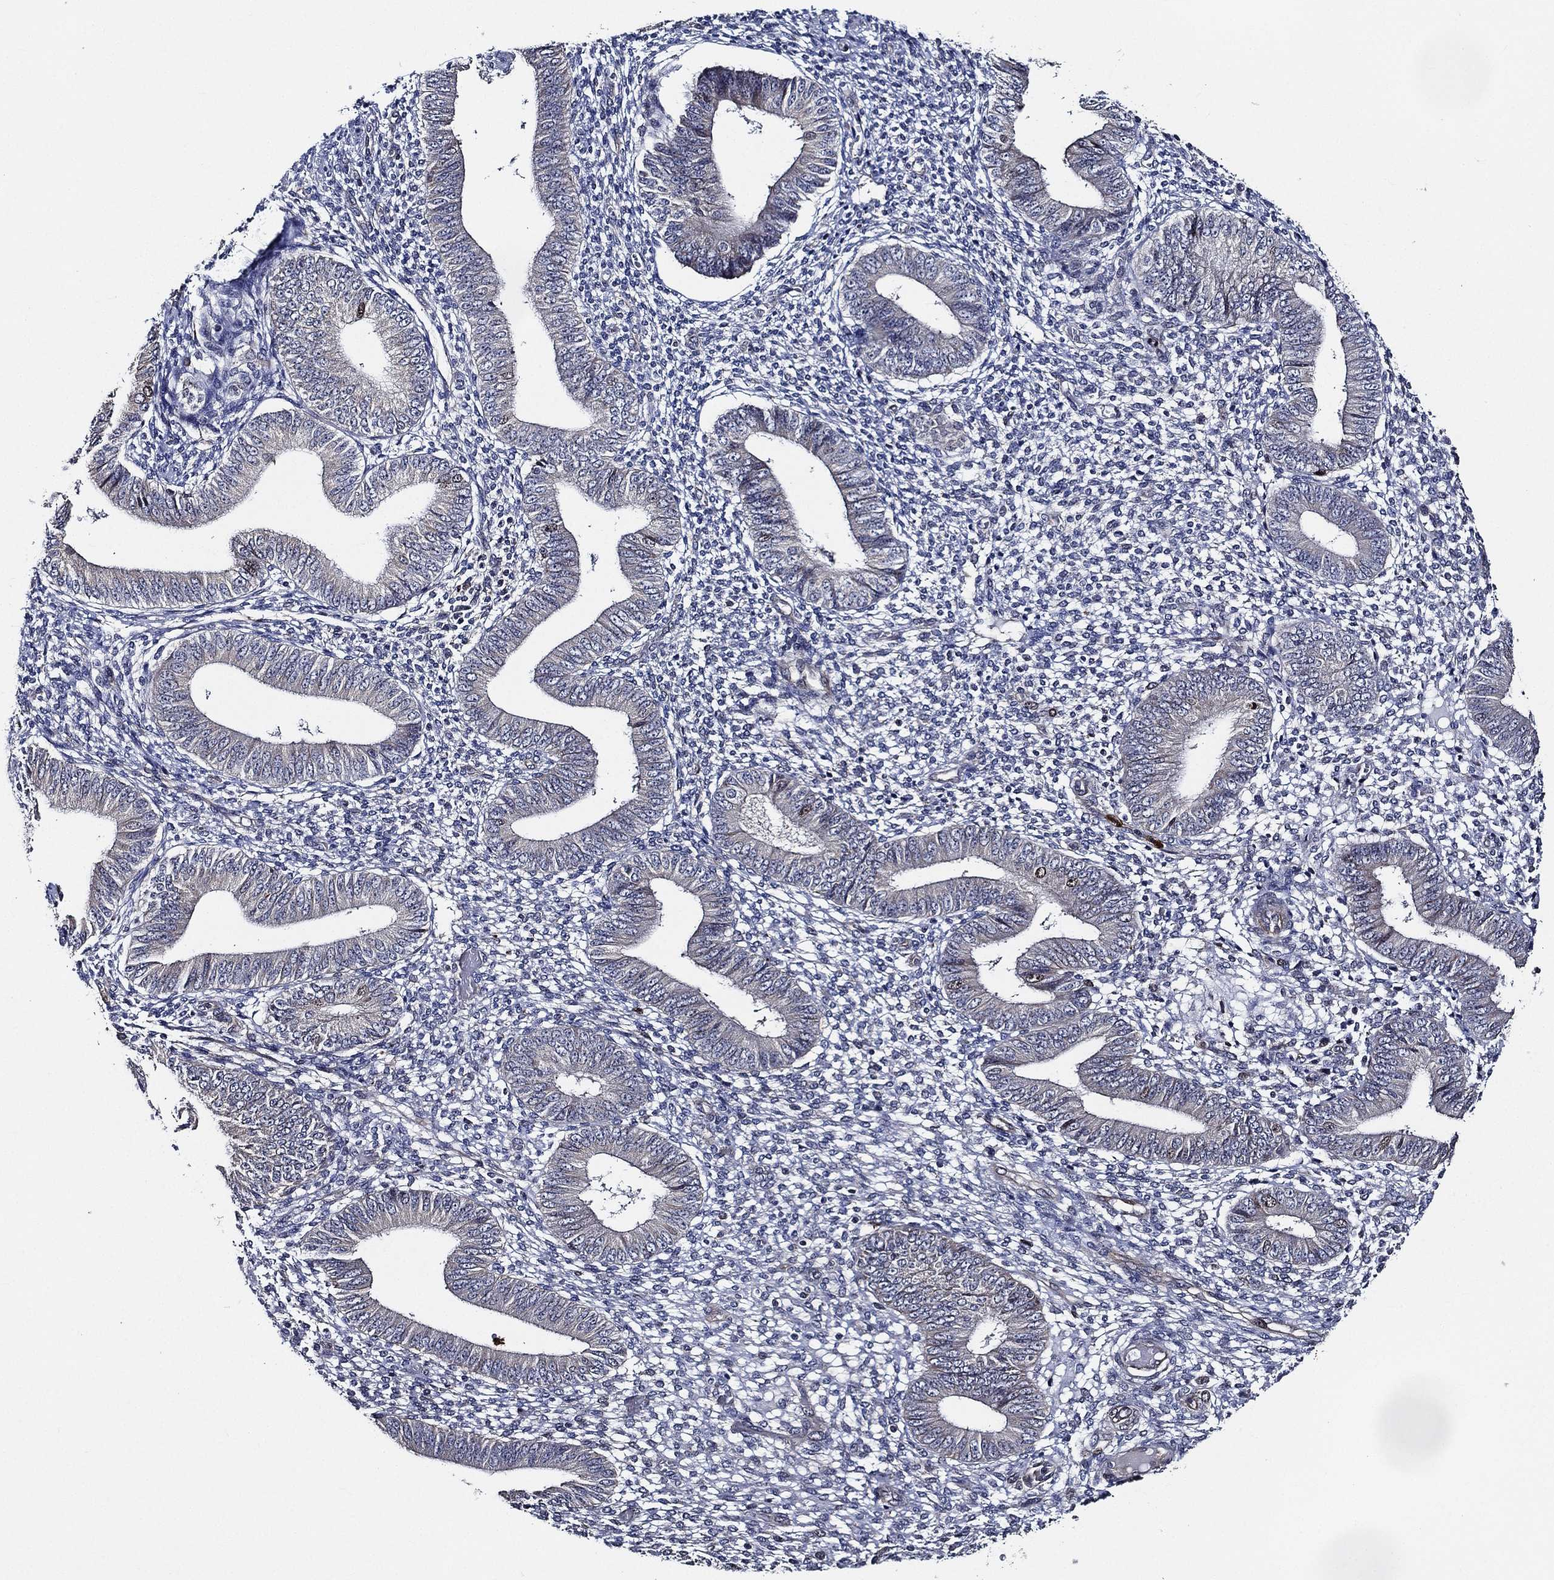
{"staining": {"intensity": "negative", "quantity": "none", "location": "none"}, "tissue": "endometrium", "cell_type": "Cells in endometrial stroma", "image_type": "normal", "snomed": [{"axis": "morphology", "description": "Normal tissue, NOS"}, {"axis": "topography", "description": "Endometrium"}], "caption": "A high-resolution photomicrograph shows immunohistochemistry (IHC) staining of normal endometrium, which displays no significant expression in cells in endometrial stroma.", "gene": "KIF20B", "patient": {"sex": "female", "age": 42}}